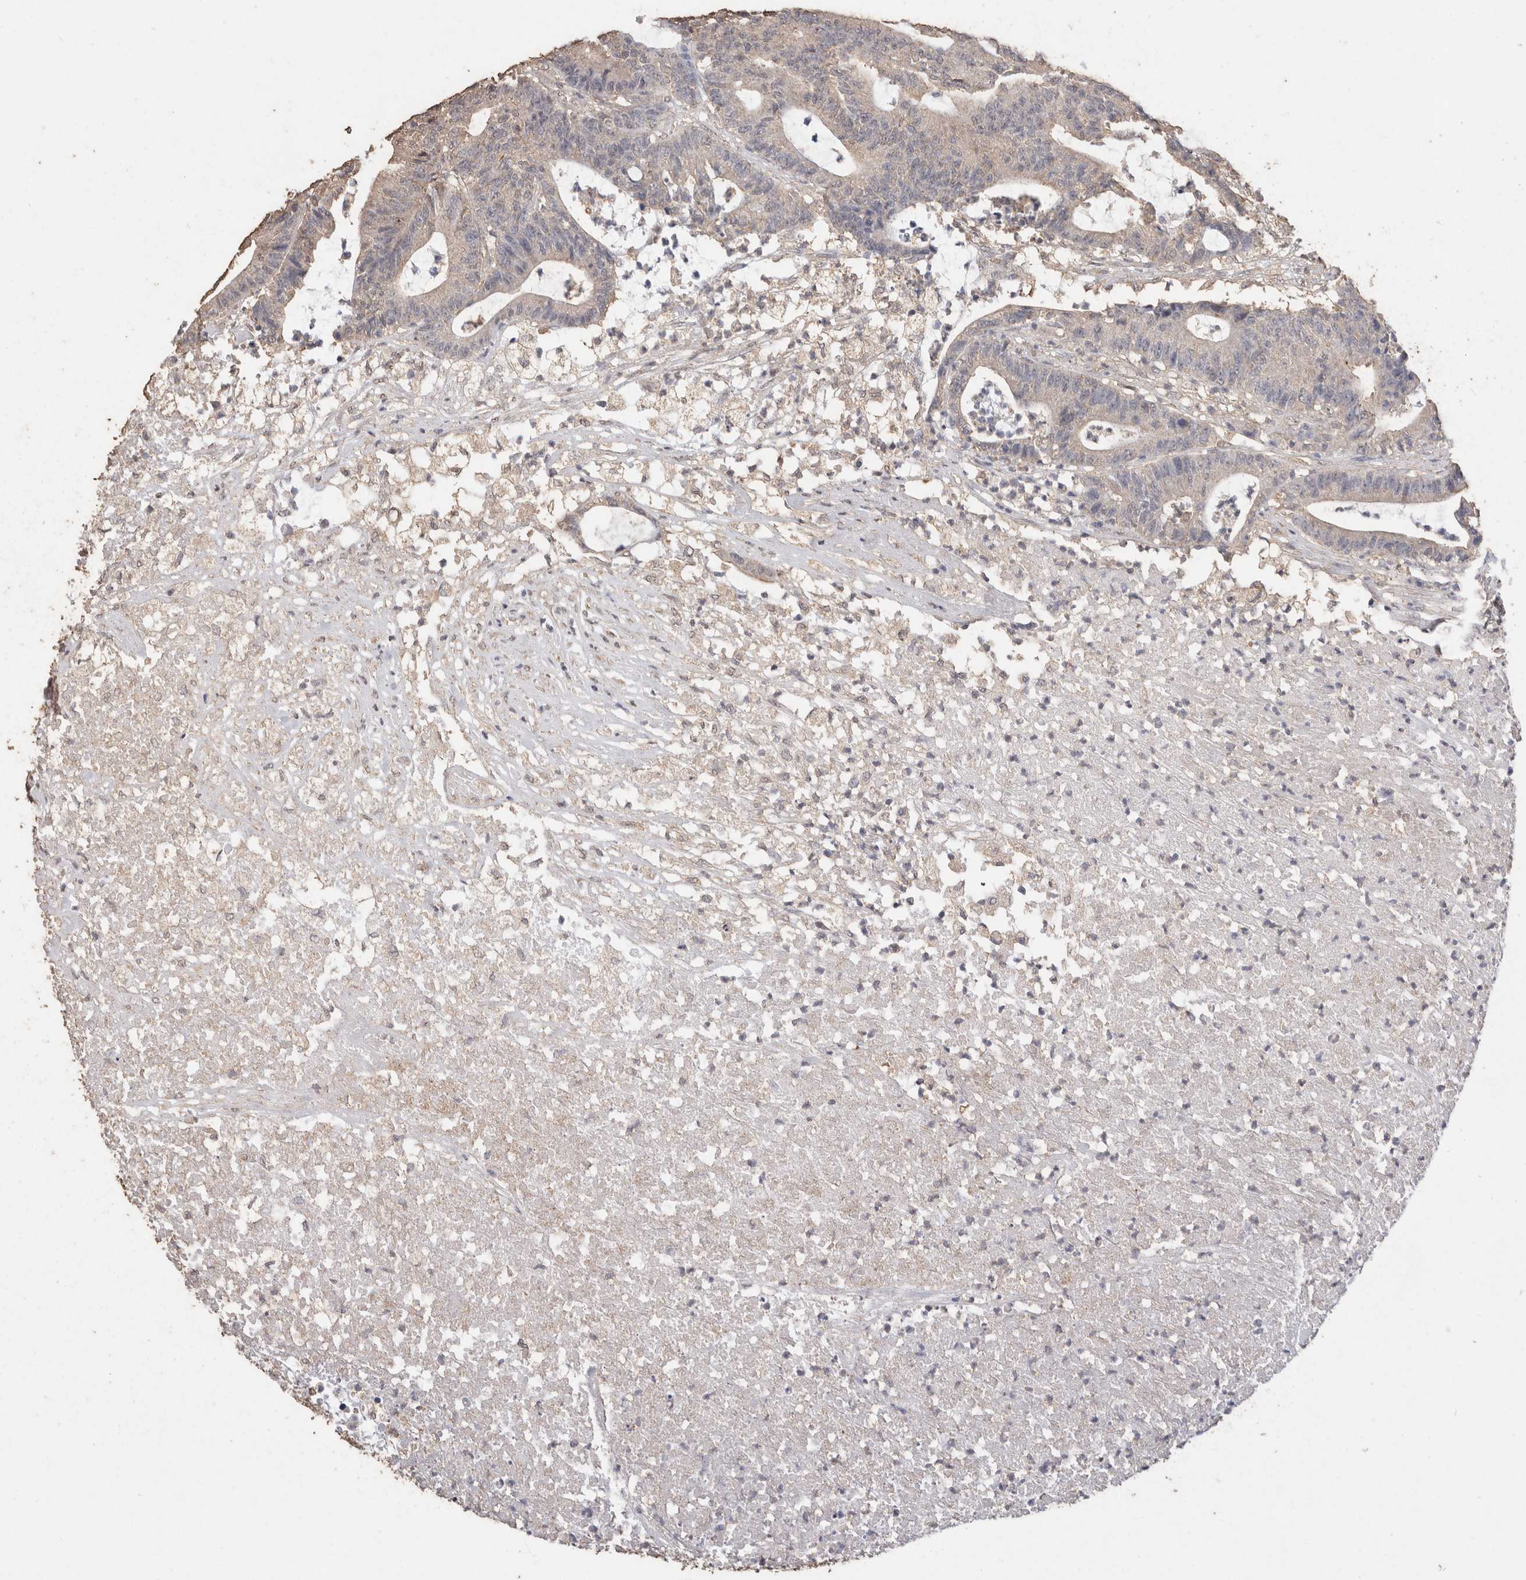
{"staining": {"intensity": "negative", "quantity": "none", "location": "none"}, "tissue": "colorectal cancer", "cell_type": "Tumor cells", "image_type": "cancer", "snomed": [{"axis": "morphology", "description": "Adenocarcinoma, NOS"}, {"axis": "topography", "description": "Colon"}], "caption": "This is an IHC histopathology image of human adenocarcinoma (colorectal). There is no positivity in tumor cells.", "gene": "CX3CL1", "patient": {"sex": "female", "age": 84}}